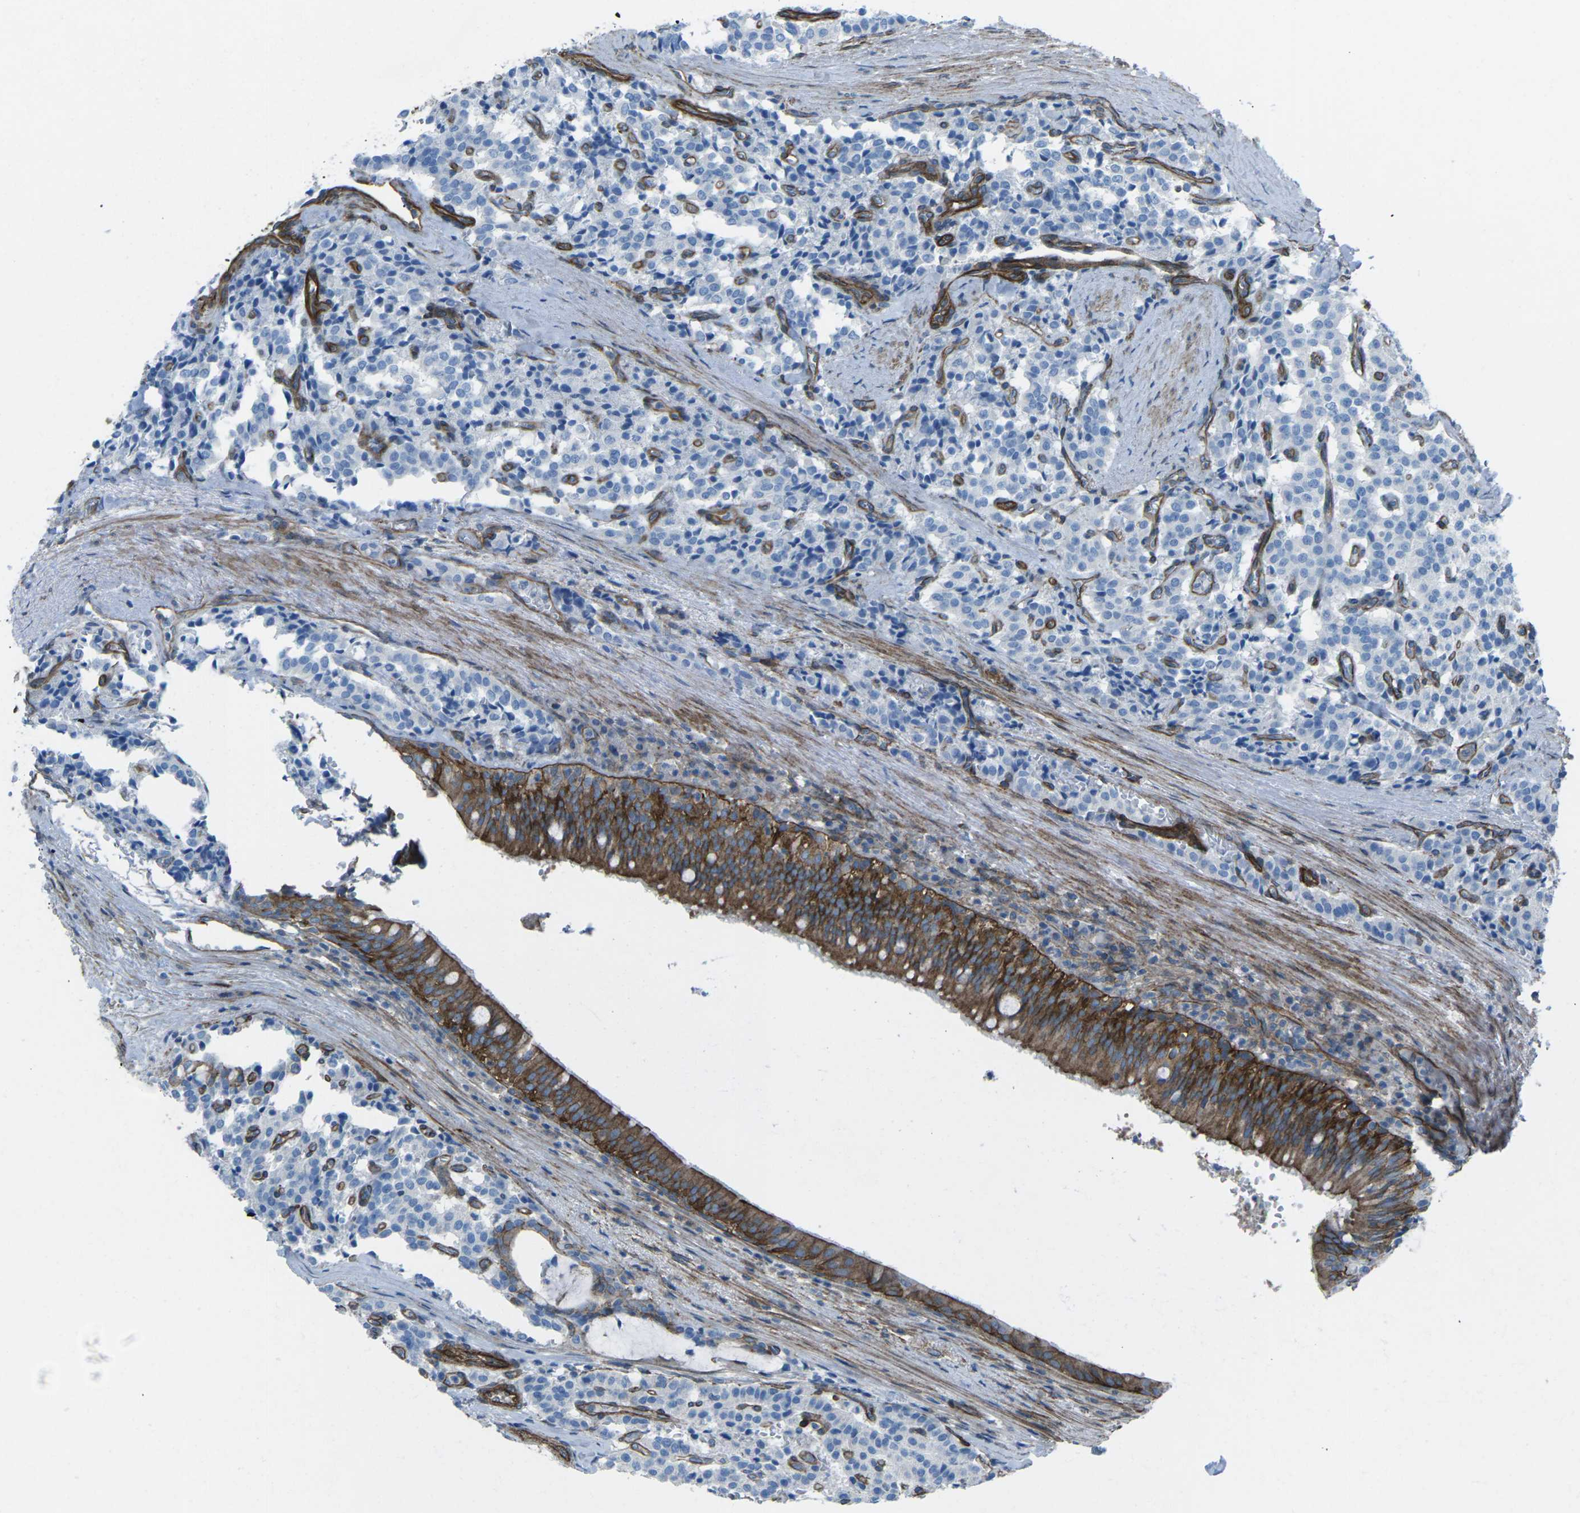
{"staining": {"intensity": "negative", "quantity": "none", "location": "none"}, "tissue": "carcinoid", "cell_type": "Tumor cells", "image_type": "cancer", "snomed": [{"axis": "morphology", "description": "Carcinoid, malignant, NOS"}, {"axis": "topography", "description": "Lung"}], "caption": "Carcinoid was stained to show a protein in brown. There is no significant positivity in tumor cells.", "gene": "UTRN", "patient": {"sex": "male", "age": 30}}